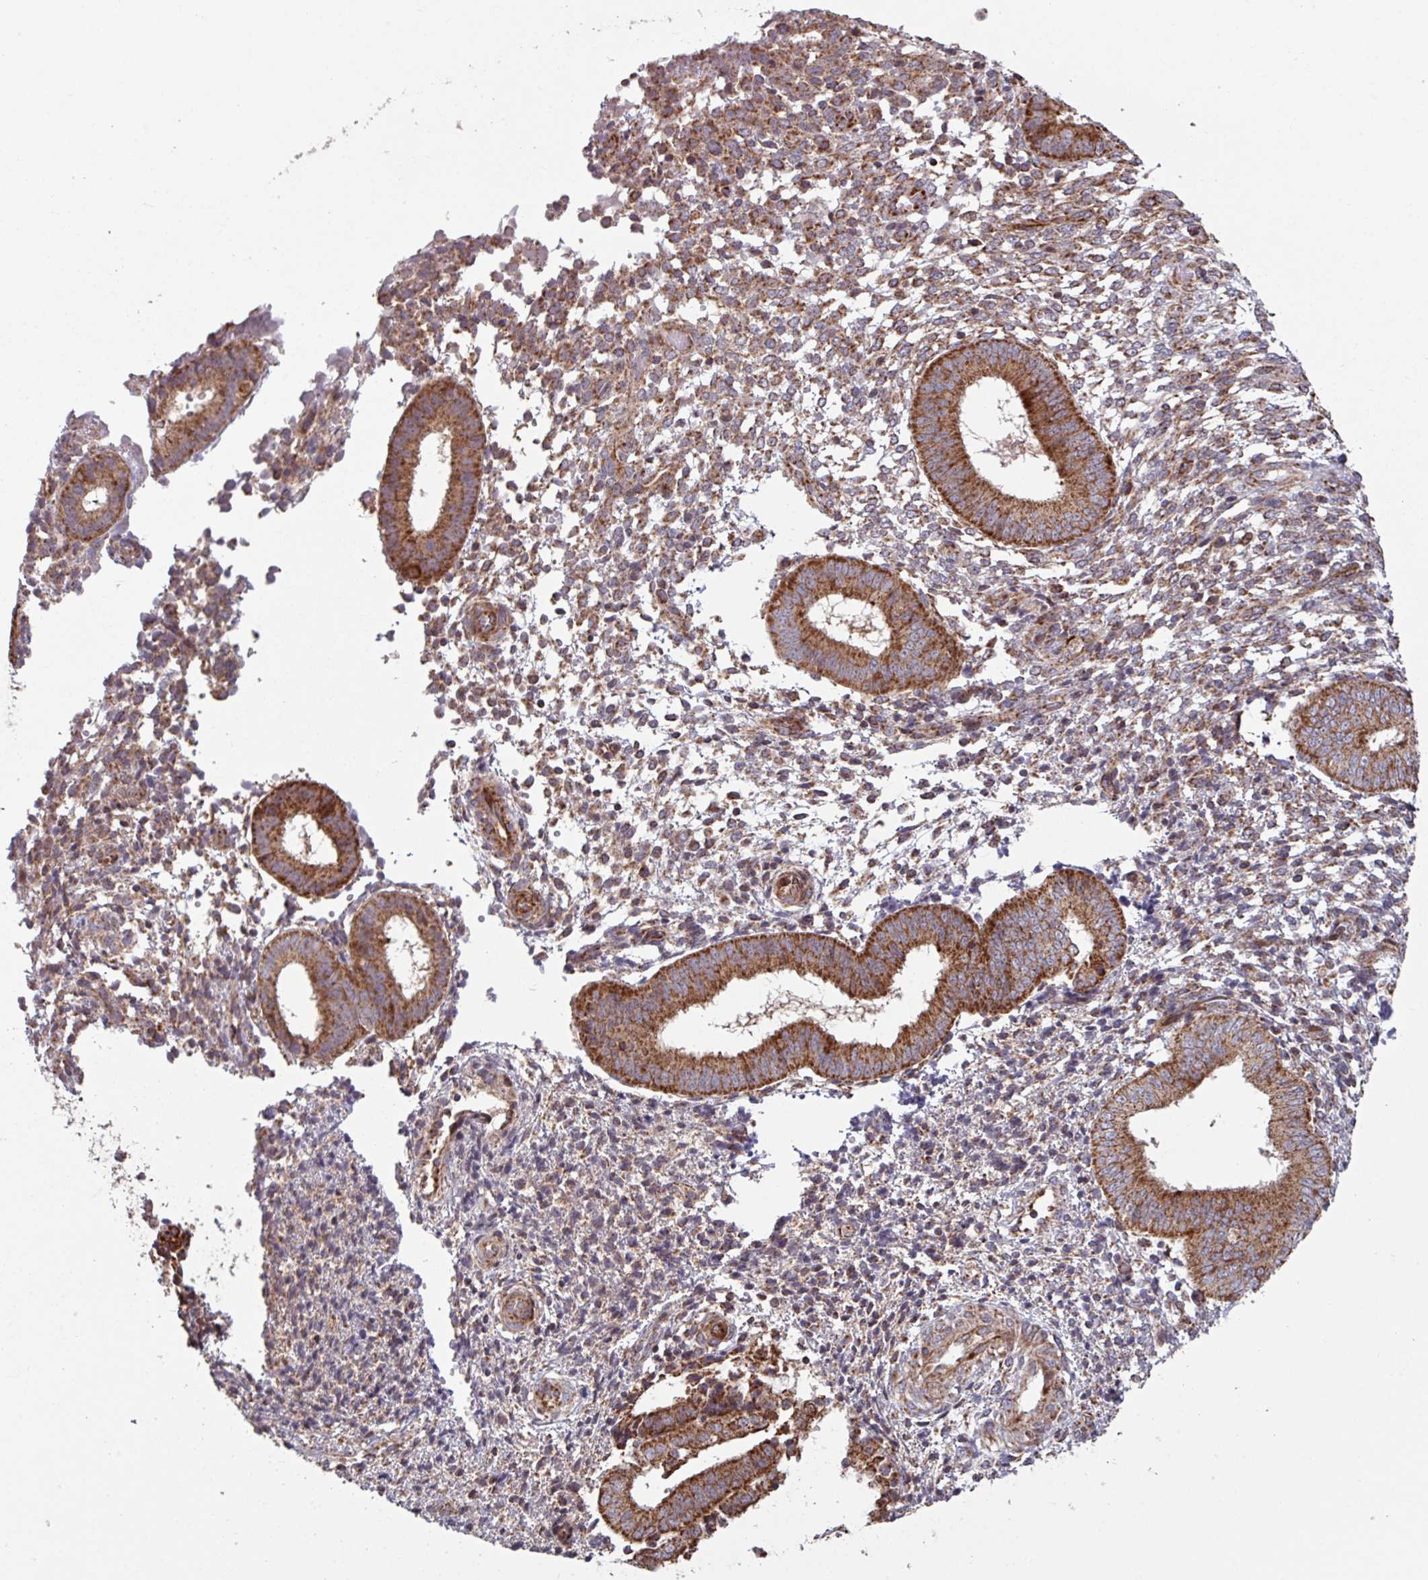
{"staining": {"intensity": "moderate", "quantity": "25%-75%", "location": "cytoplasmic/membranous"}, "tissue": "endometrium", "cell_type": "Cells in endometrial stroma", "image_type": "normal", "snomed": [{"axis": "morphology", "description": "Normal tissue, NOS"}, {"axis": "topography", "description": "Endometrium"}], "caption": "Cells in endometrial stroma show moderate cytoplasmic/membranous staining in approximately 25%-75% of cells in benign endometrium.", "gene": "COX7C", "patient": {"sex": "female", "age": 49}}